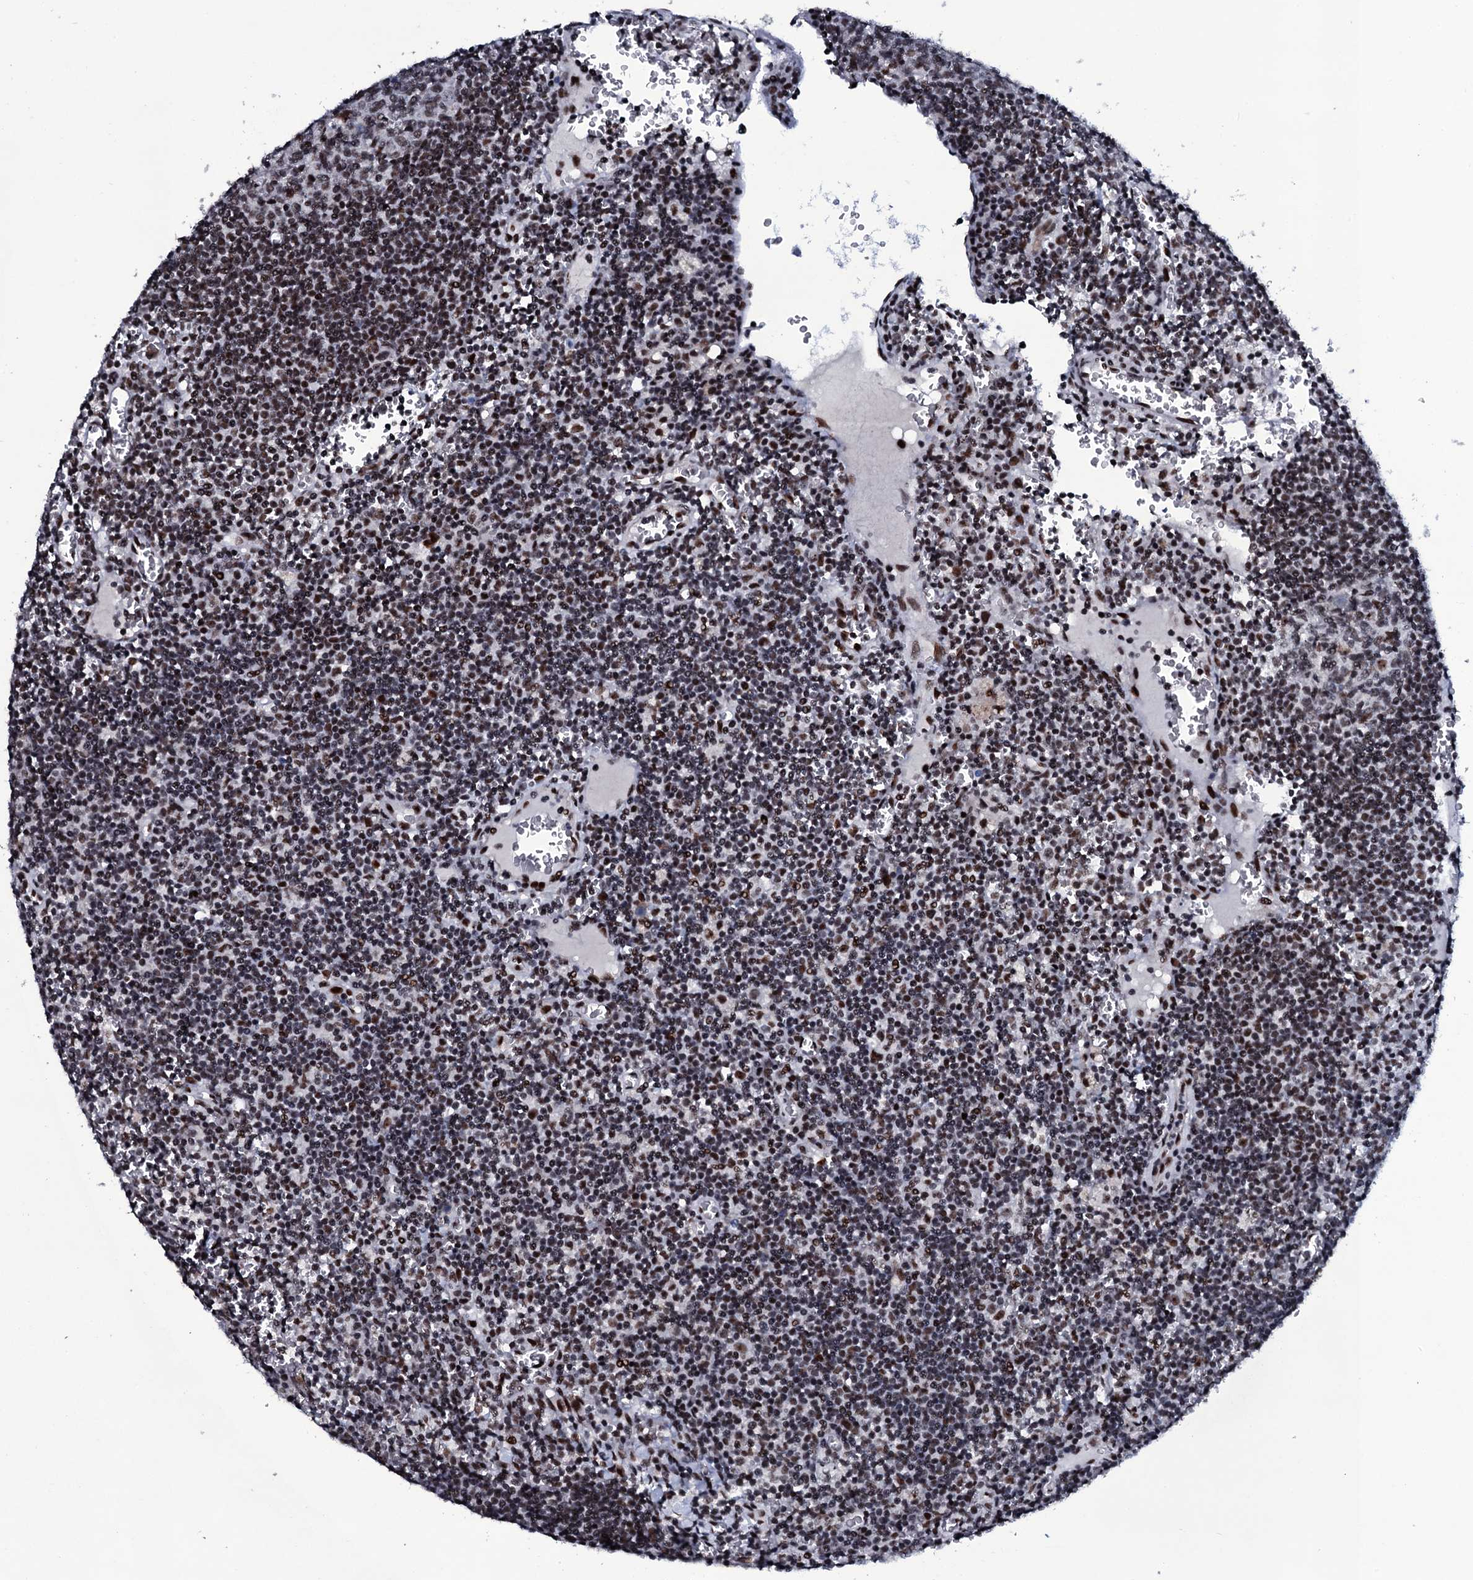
{"staining": {"intensity": "moderate", "quantity": "<25%", "location": "nuclear"}, "tissue": "lymph node", "cell_type": "Germinal center cells", "image_type": "normal", "snomed": [{"axis": "morphology", "description": "Normal tissue, NOS"}, {"axis": "topography", "description": "Lymph node"}], "caption": "Unremarkable lymph node reveals moderate nuclear expression in about <25% of germinal center cells Immunohistochemistry stains the protein in brown and the nuclei are stained blue..", "gene": "ZMIZ2", "patient": {"sex": "female", "age": 73}}